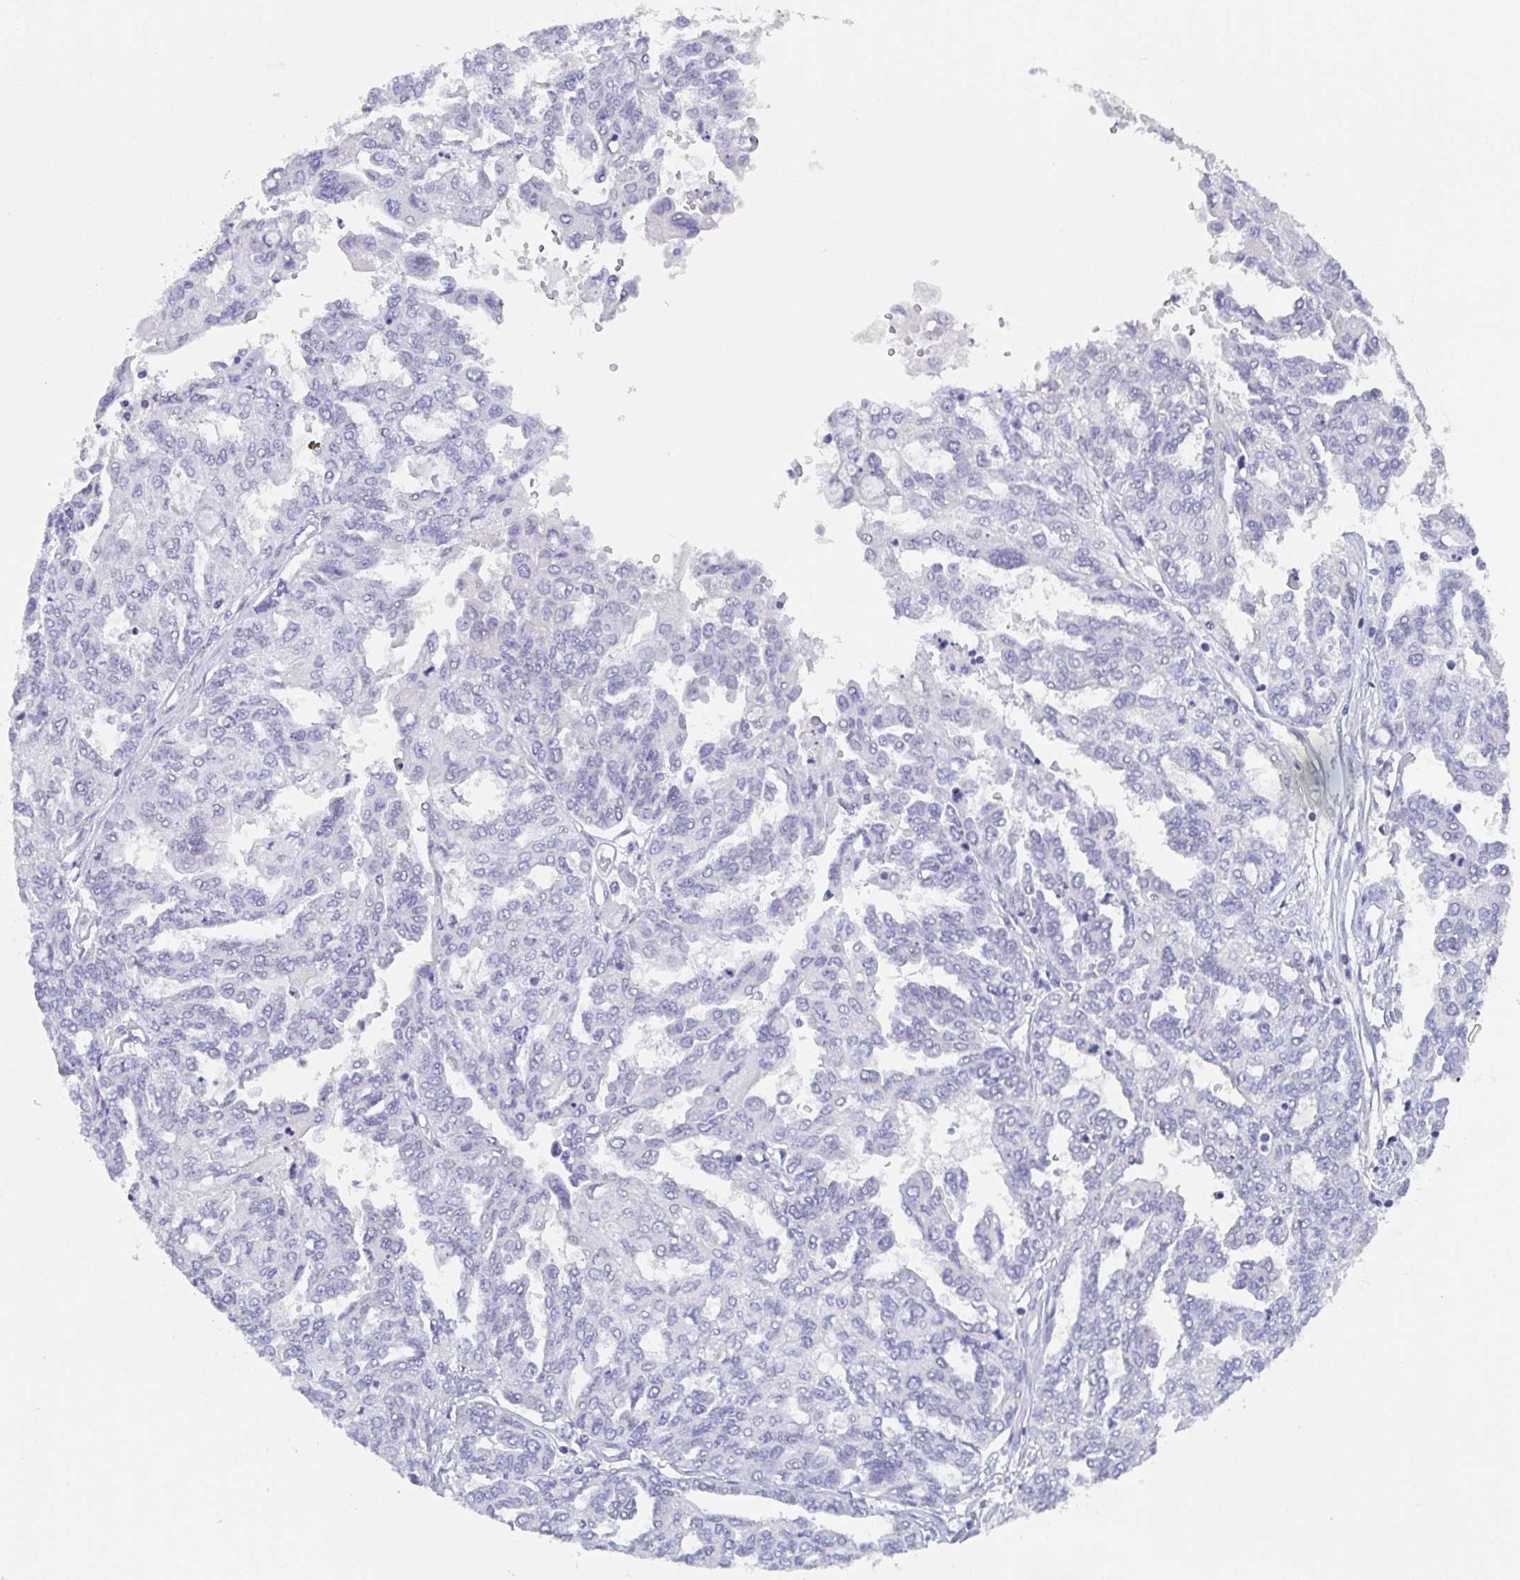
{"staining": {"intensity": "negative", "quantity": "none", "location": "none"}, "tissue": "ovarian cancer", "cell_type": "Tumor cells", "image_type": "cancer", "snomed": [{"axis": "morphology", "description": "Cystadenocarcinoma, serous, NOS"}, {"axis": "topography", "description": "Ovary"}], "caption": "Immunohistochemistry (IHC) of ovarian serous cystadenocarcinoma exhibits no positivity in tumor cells.", "gene": "DYDC2", "patient": {"sex": "female", "age": 53}}